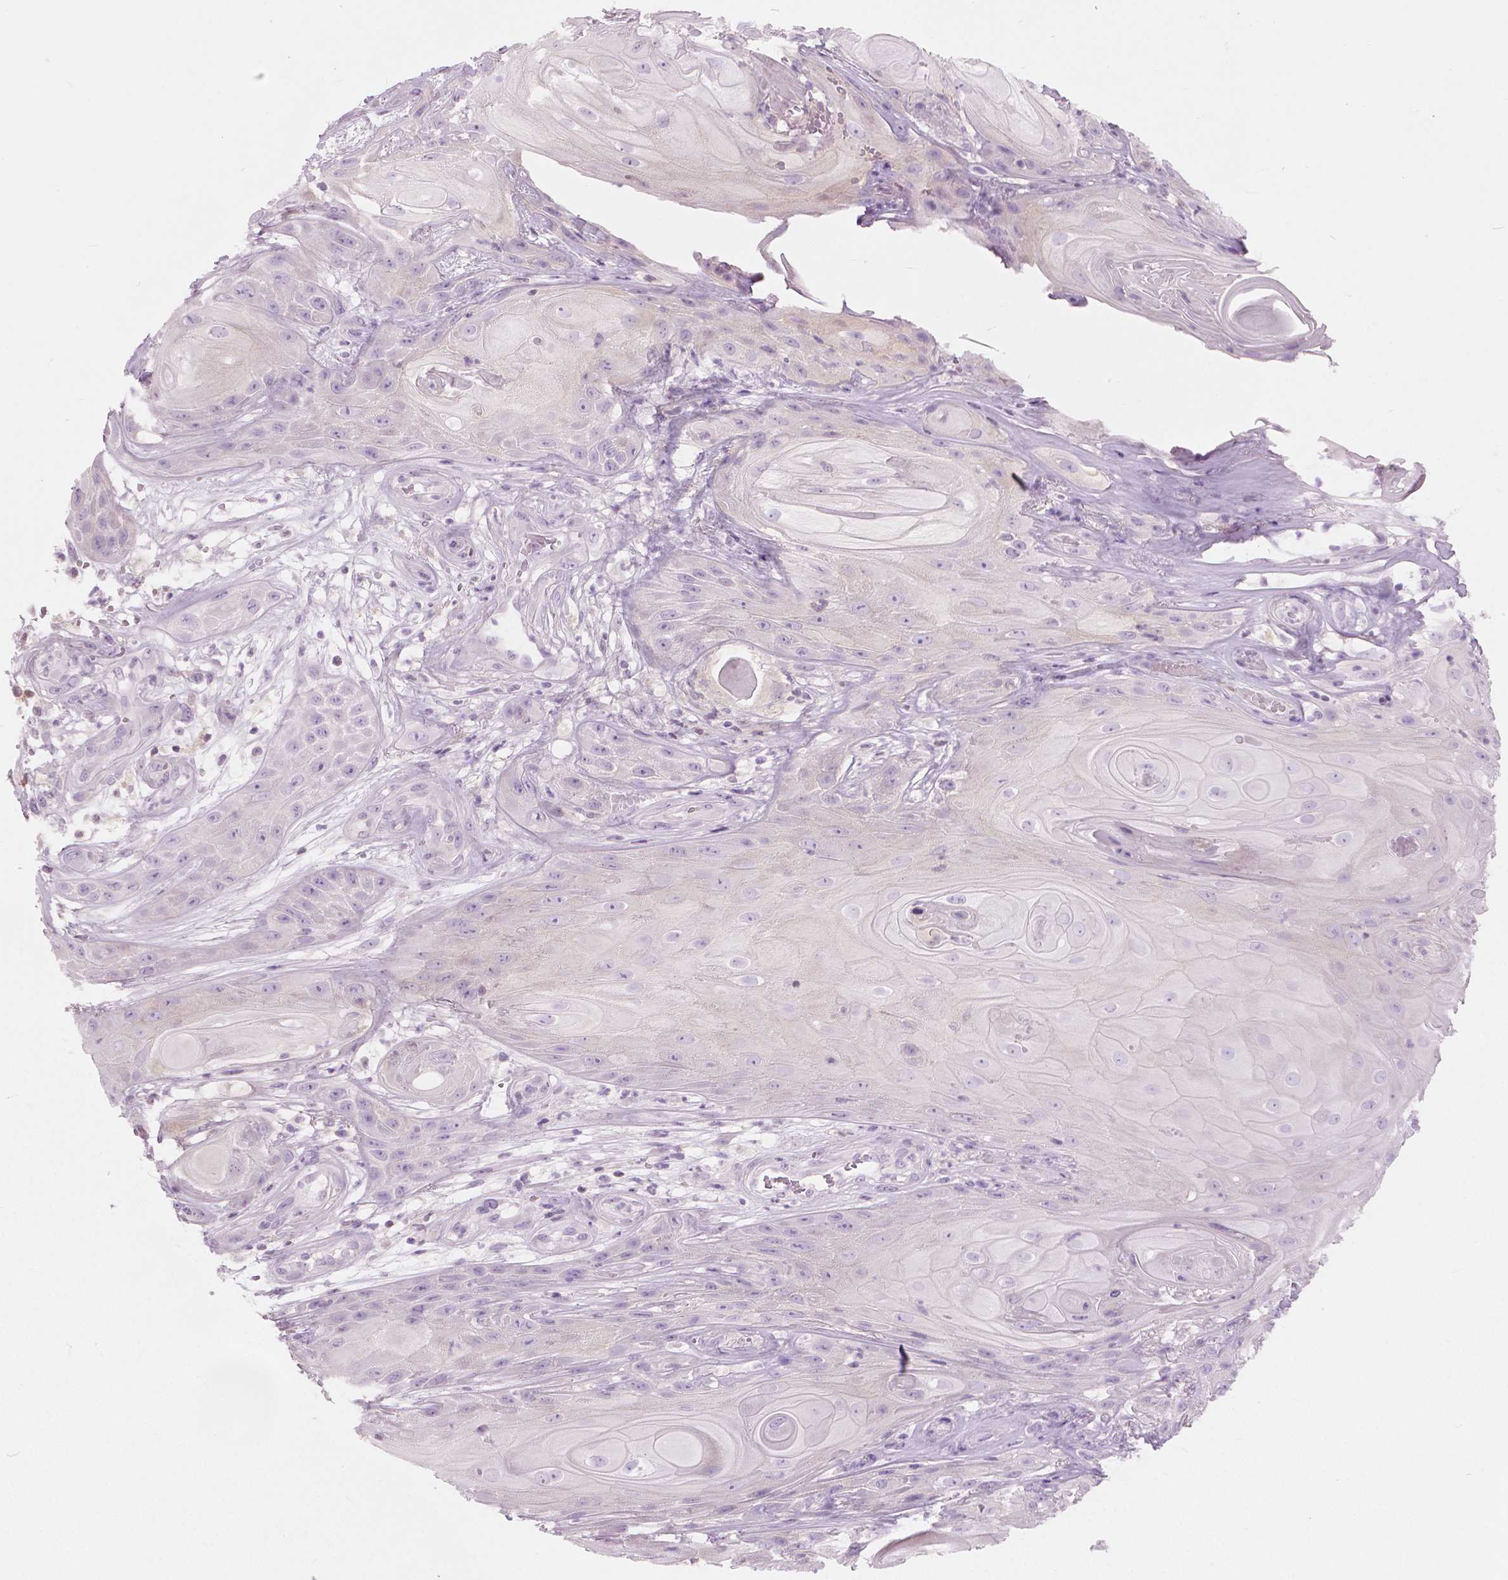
{"staining": {"intensity": "negative", "quantity": "none", "location": "none"}, "tissue": "skin cancer", "cell_type": "Tumor cells", "image_type": "cancer", "snomed": [{"axis": "morphology", "description": "Squamous cell carcinoma, NOS"}, {"axis": "topography", "description": "Skin"}], "caption": "High magnification brightfield microscopy of skin cancer stained with DAB (3,3'-diaminobenzidine) (brown) and counterstained with hematoxylin (blue): tumor cells show no significant positivity. The staining was performed using DAB (3,3'-diaminobenzidine) to visualize the protein expression in brown, while the nuclei were stained in blue with hematoxylin (Magnification: 20x).", "gene": "GALM", "patient": {"sex": "male", "age": 62}}